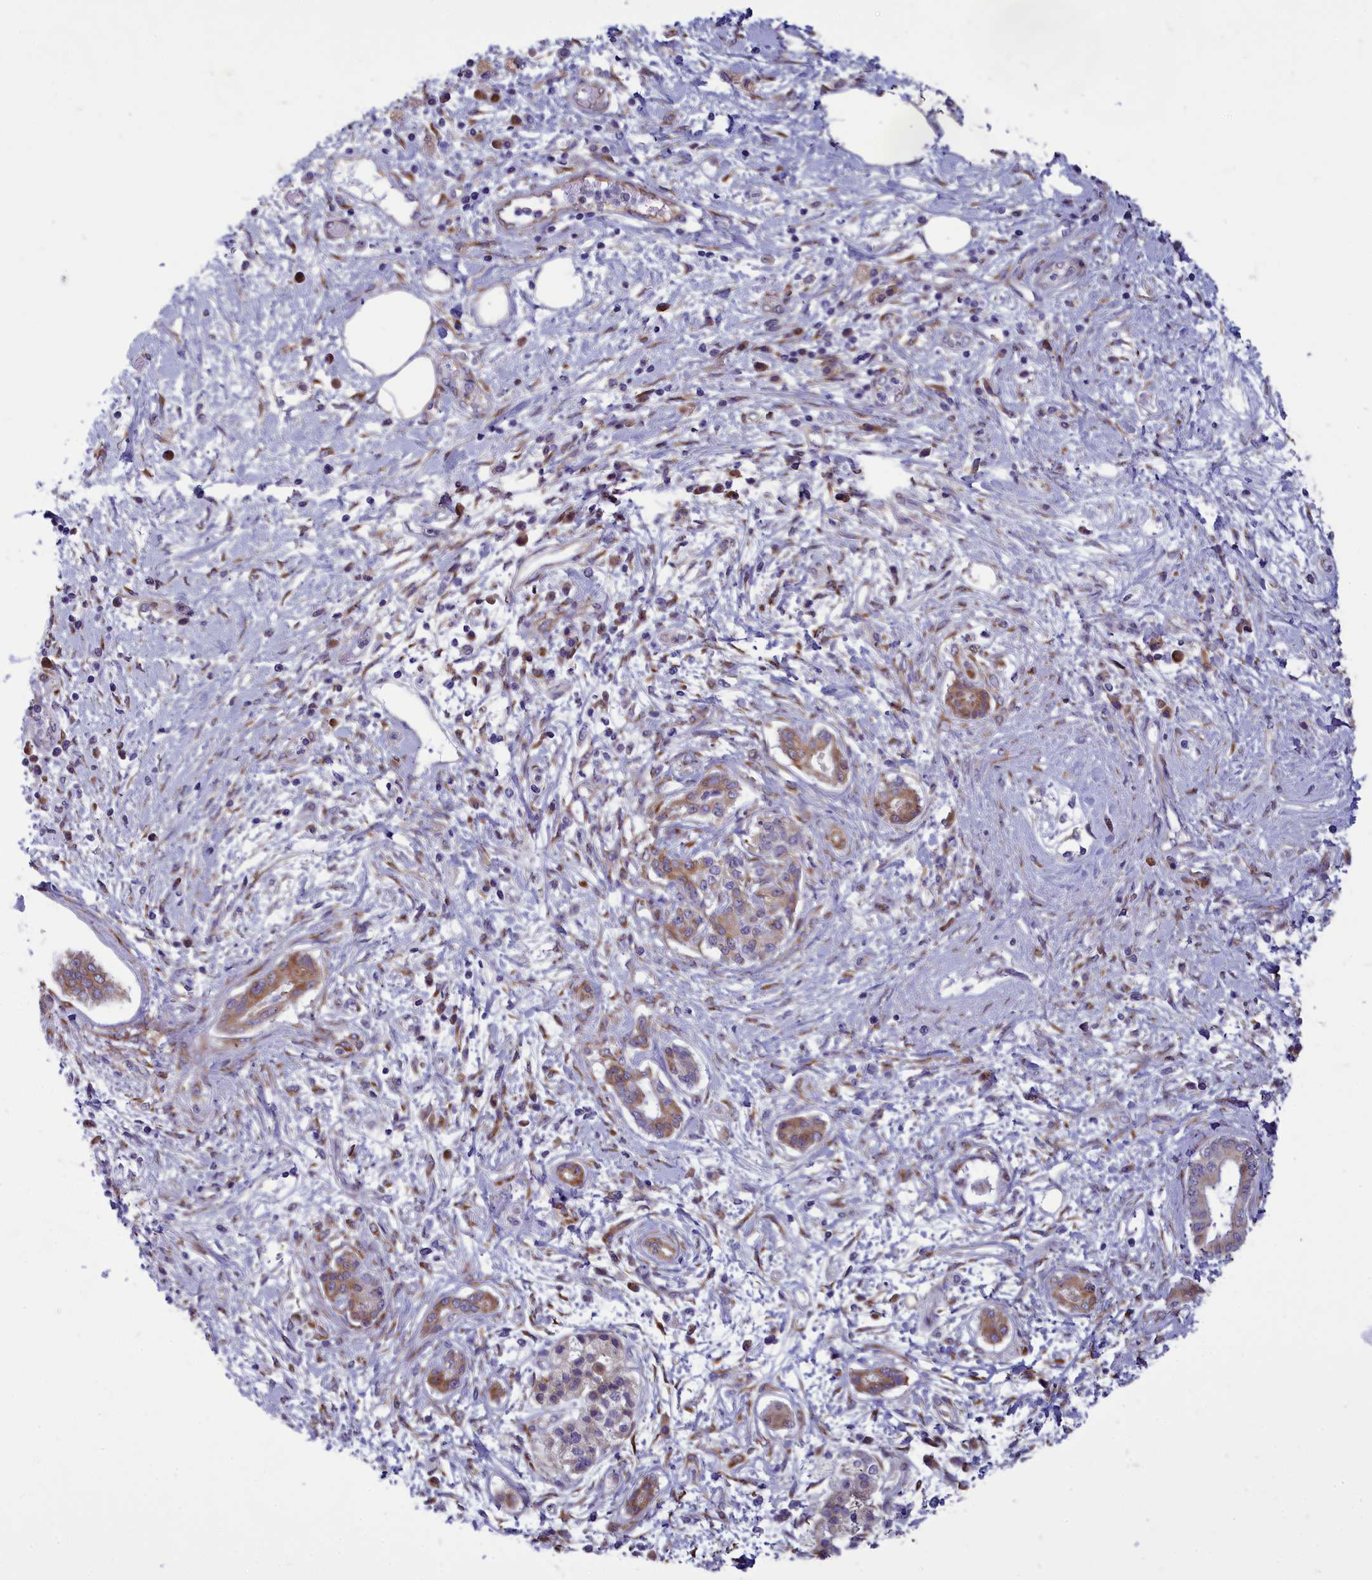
{"staining": {"intensity": "moderate", "quantity": ">75%", "location": "cytoplasmic/membranous"}, "tissue": "pancreatic cancer", "cell_type": "Tumor cells", "image_type": "cancer", "snomed": [{"axis": "morphology", "description": "Adenocarcinoma, NOS"}, {"axis": "topography", "description": "Pancreas"}], "caption": "Tumor cells show medium levels of moderate cytoplasmic/membranous positivity in approximately >75% of cells in human adenocarcinoma (pancreatic). The staining was performed using DAB to visualize the protein expression in brown, while the nuclei were stained in blue with hematoxylin (Magnification: 20x).", "gene": "CENATAC", "patient": {"sex": "female", "age": 56}}